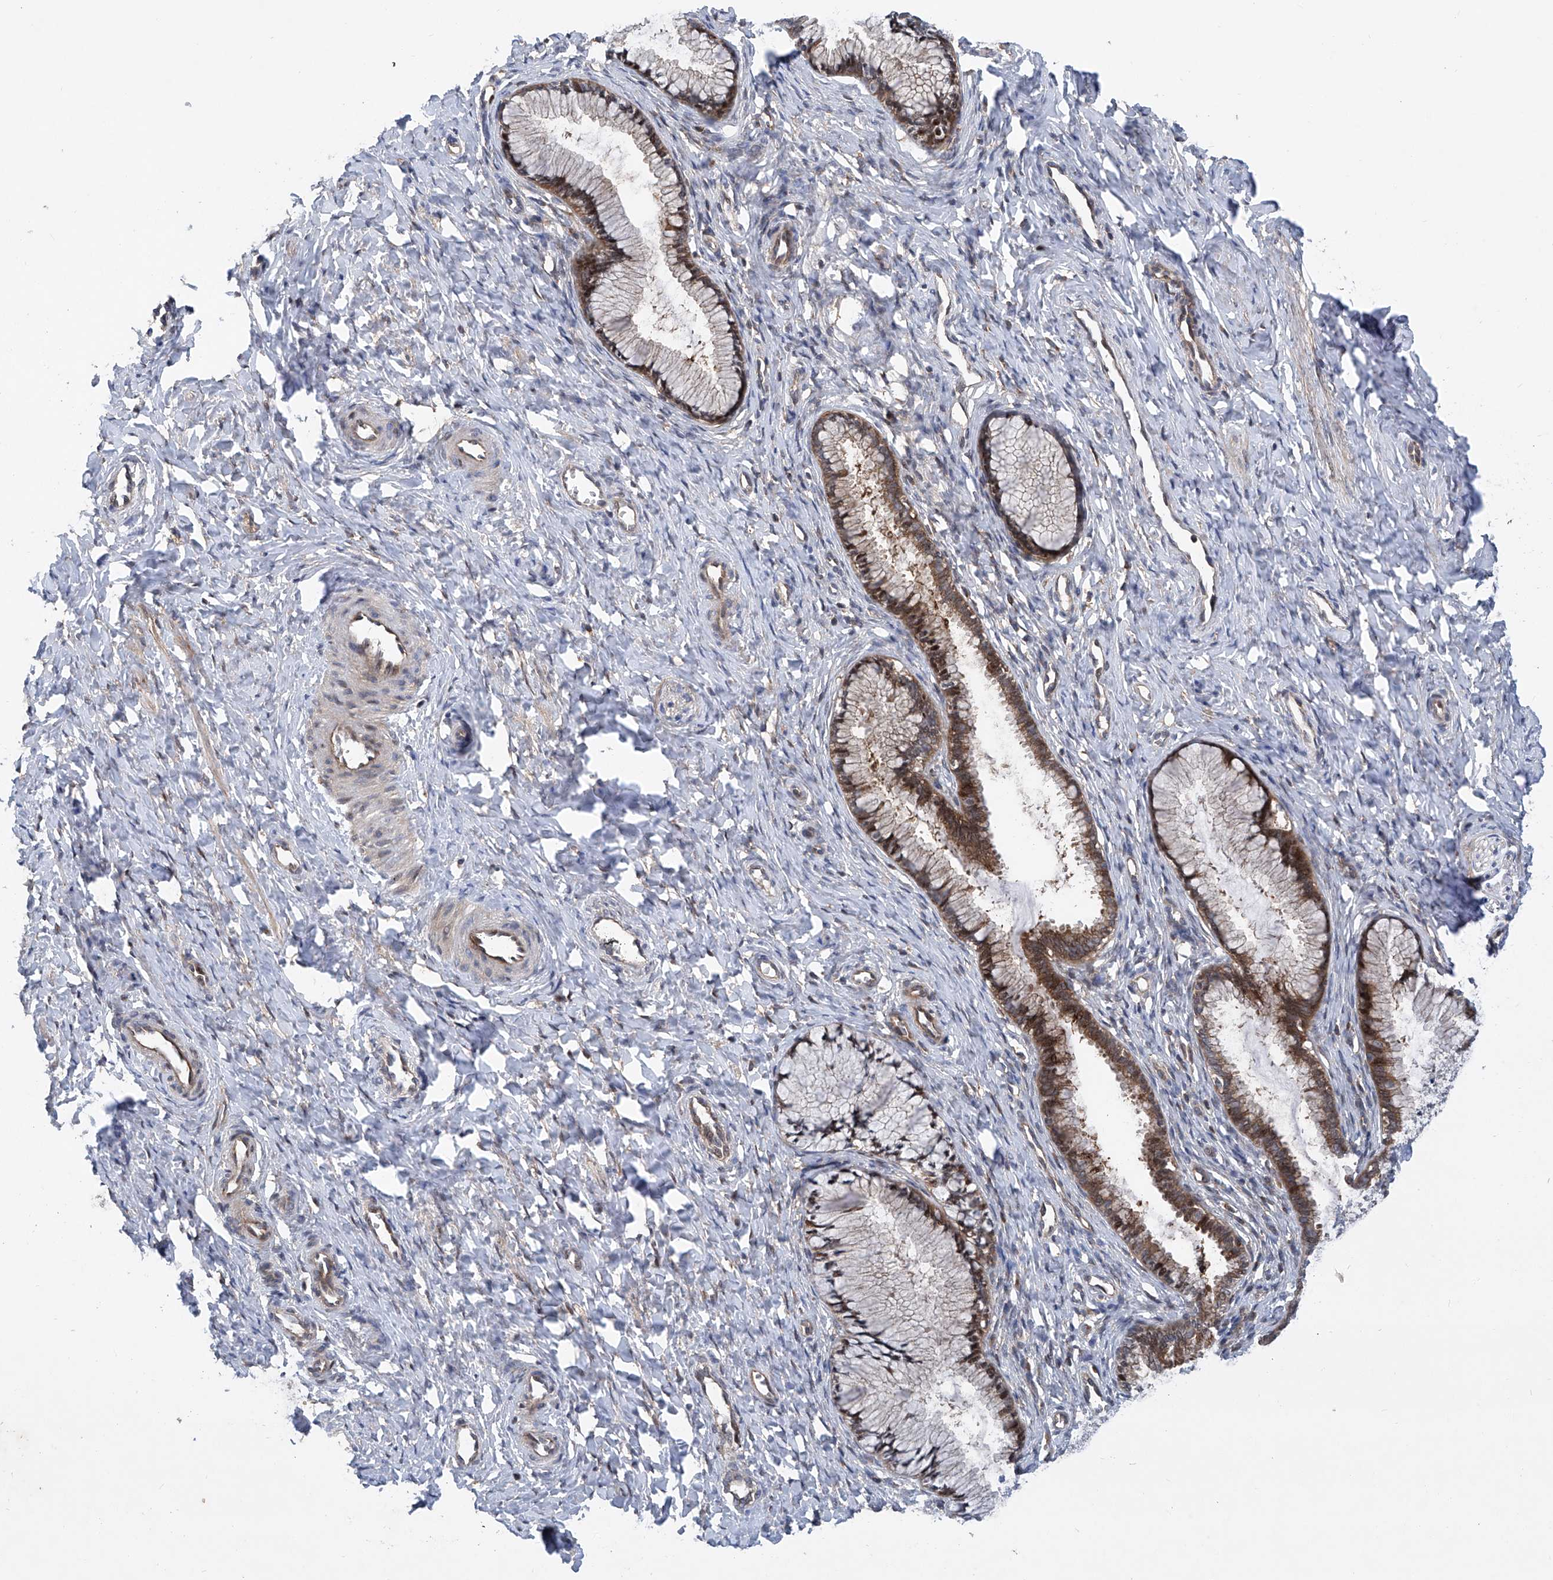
{"staining": {"intensity": "moderate", "quantity": "25%-75%", "location": "cytoplasmic/membranous"}, "tissue": "cervix", "cell_type": "Glandular cells", "image_type": "normal", "snomed": [{"axis": "morphology", "description": "Normal tissue, NOS"}, {"axis": "topography", "description": "Cervix"}], "caption": "An IHC photomicrograph of normal tissue is shown. Protein staining in brown shows moderate cytoplasmic/membranous positivity in cervix within glandular cells. The protein of interest is stained brown, and the nuclei are stained in blue (DAB IHC with brightfield microscopy, high magnification).", "gene": "SMAP1", "patient": {"sex": "female", "age": 27}}